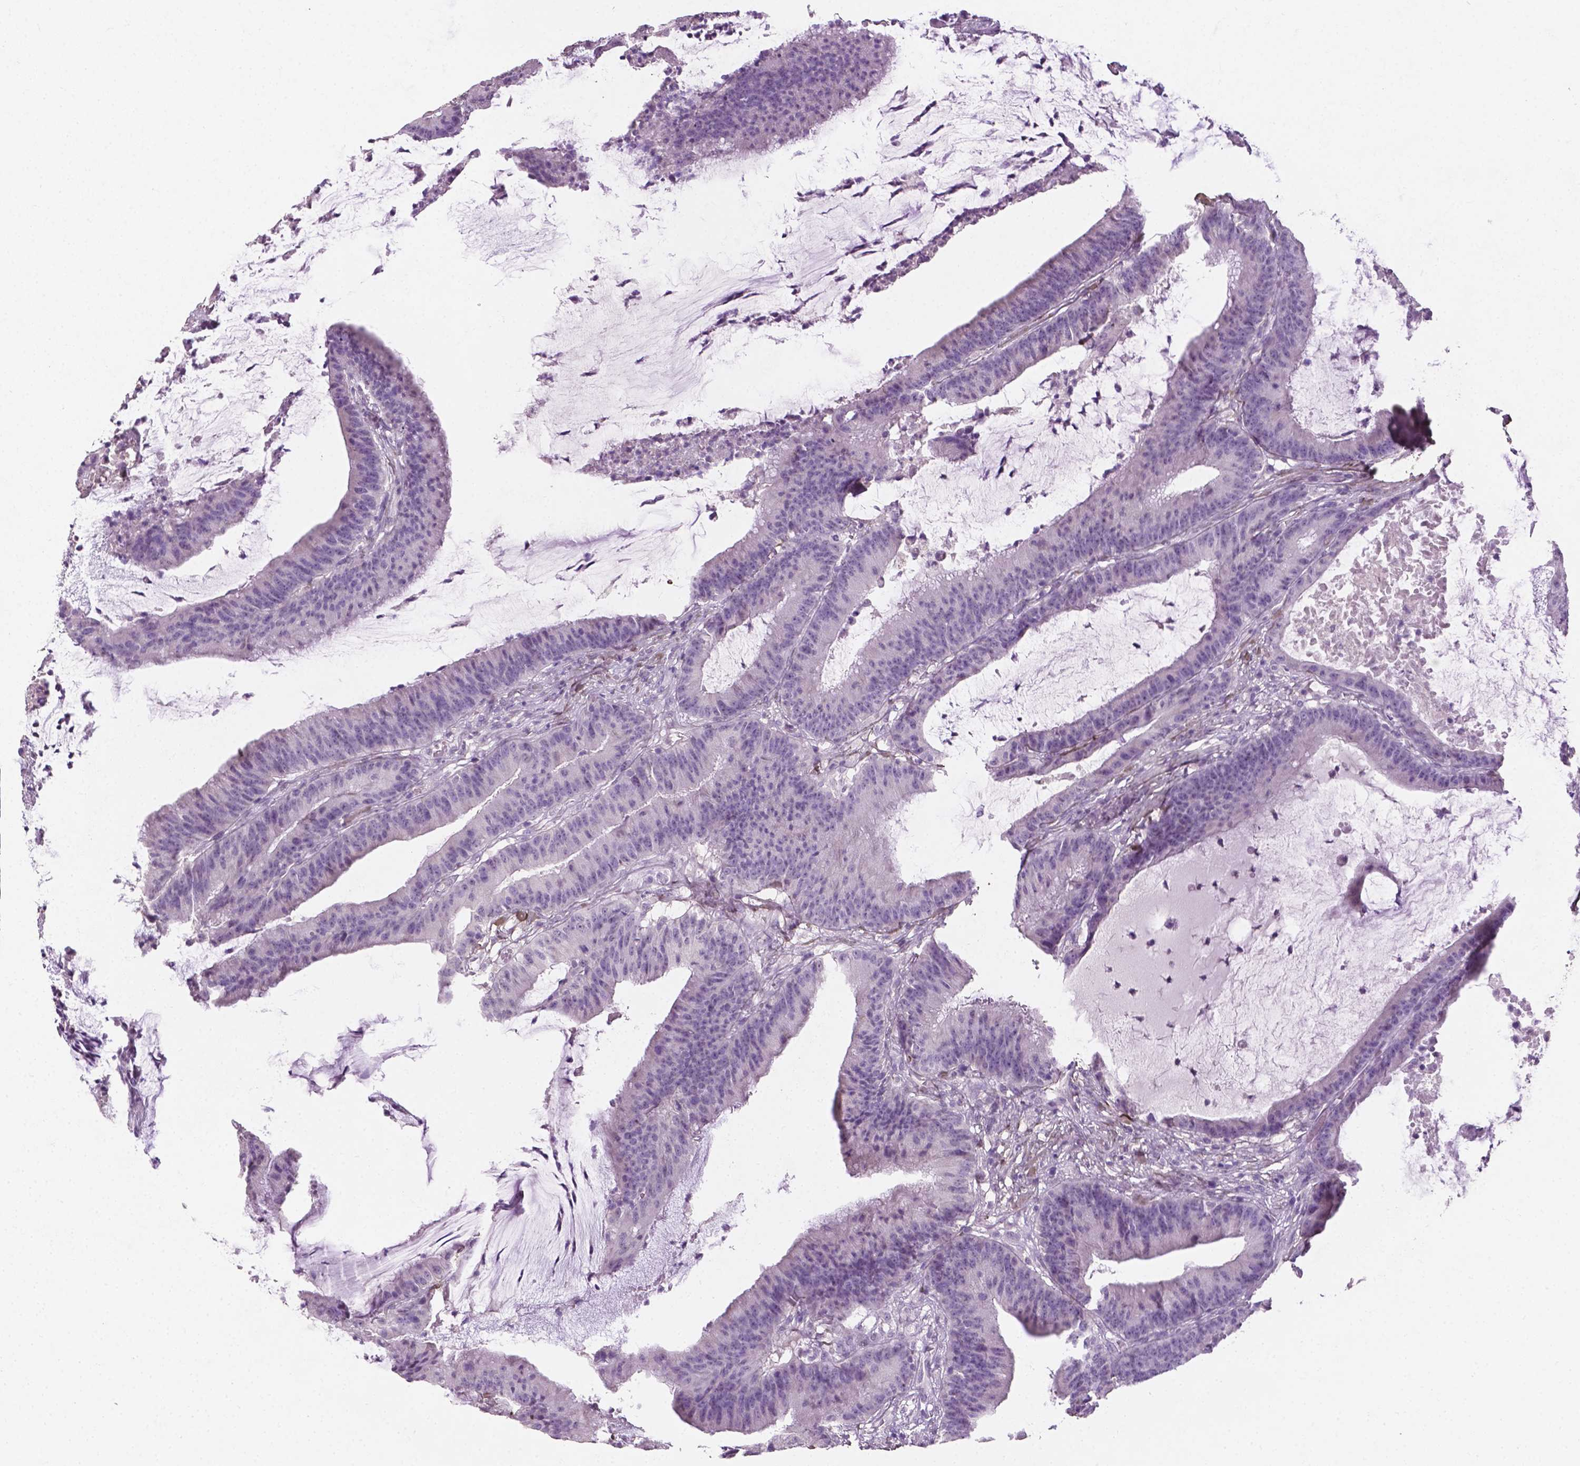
{"staining": {"intensity": "negative", "quantity": "none", "location": "none"}, "tissue": "colorectal cancer", "cell_type": "Tumor cells", "image_type": "cancer", "snomed": [{"axis": "morphology", "description": "Adenocarcinoma, NOS"}, {"axis": "topography", "description": "Colon"}], "caption": "Colorectal adenocarcinoma was stained to show a protein in brown. There is no significant positivity in tumor cells.", "gene": "DLG2", "patient": {"sex": "female", "age": 78}}